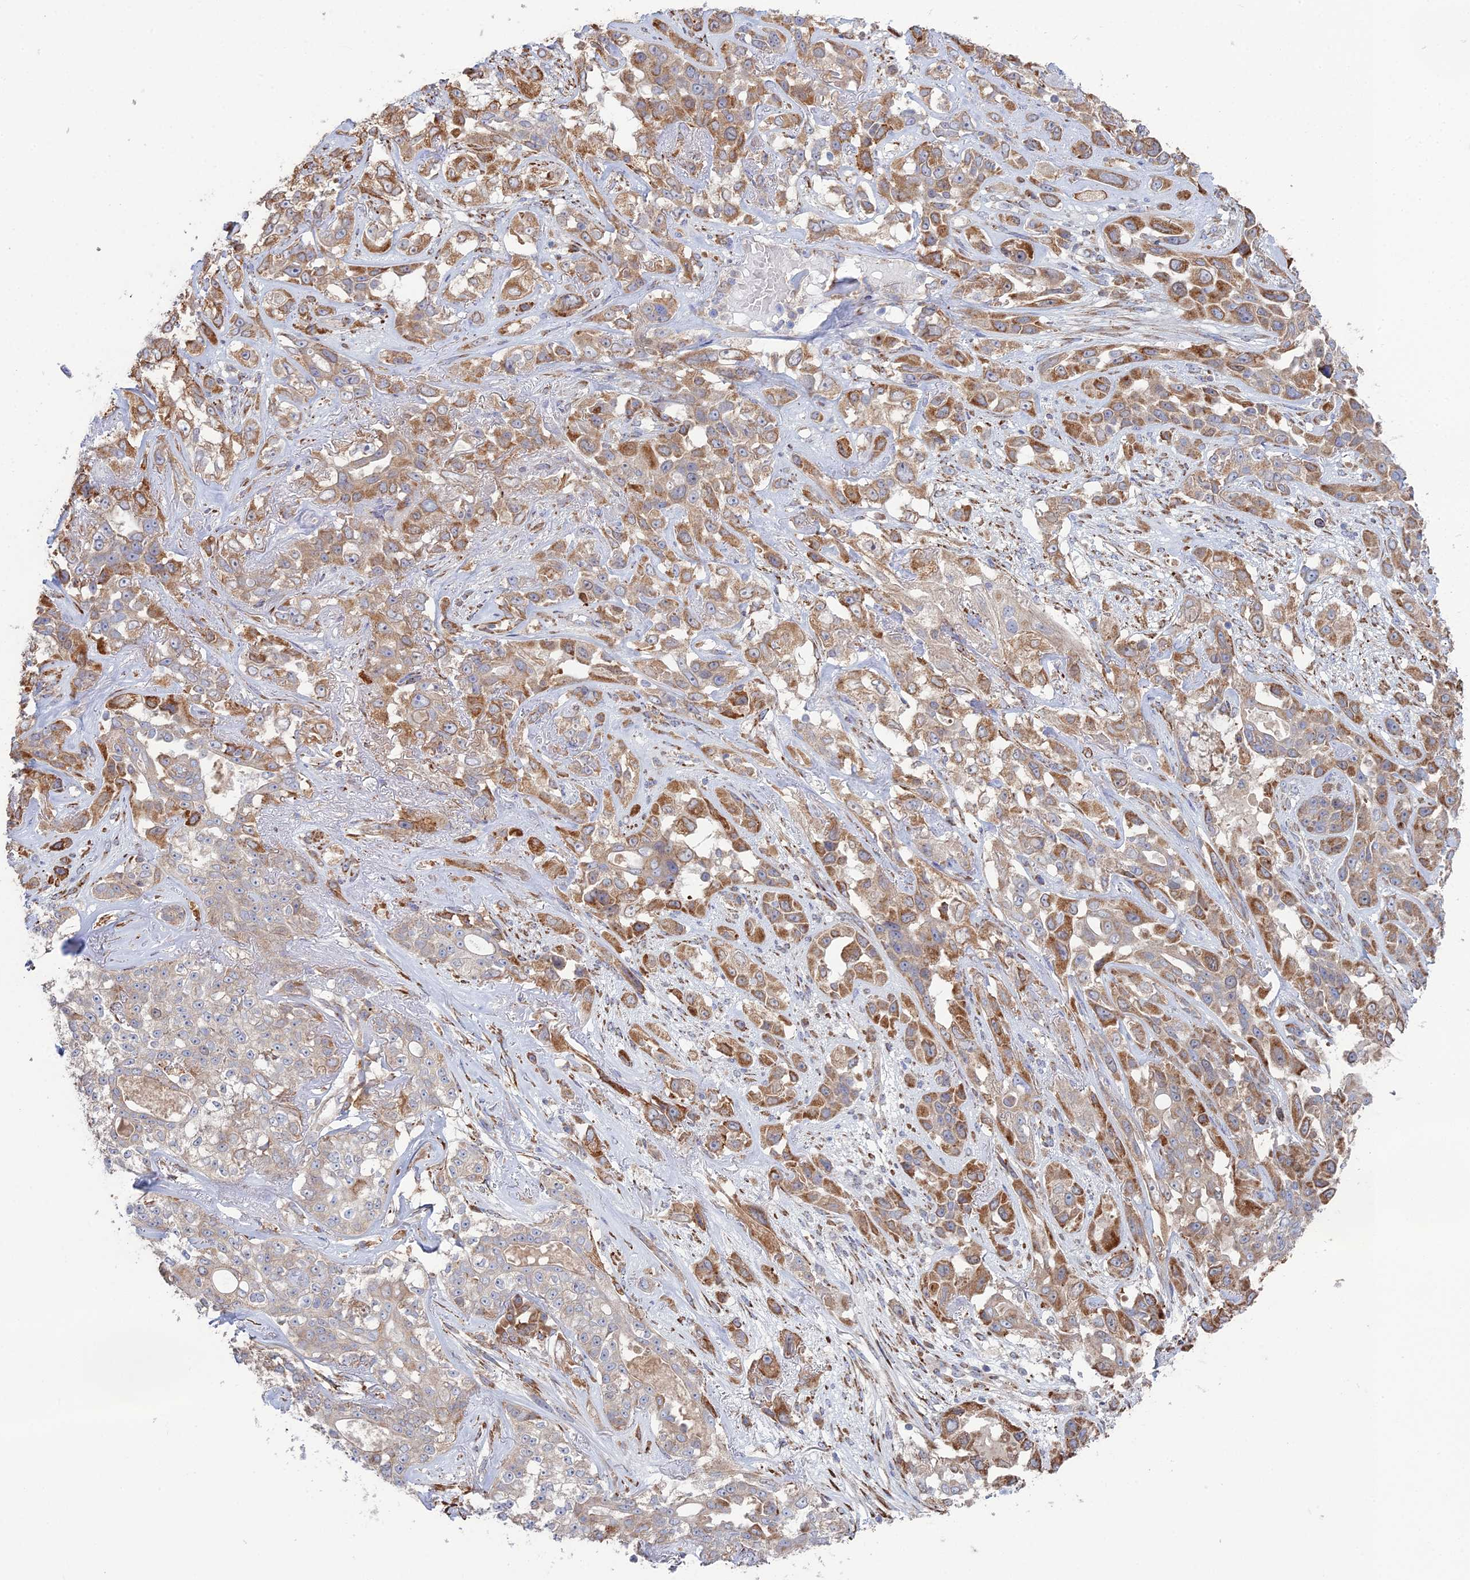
{"staining": {"intensity": "moderate", "quantity": ">75%", "location": "cytoplasmic/membranous"}, "tissue": "lung cancer", "cell_type": "Tumor cells", "image_type": "cancer", "snomed": [{"axis": "morphology", "description": "Squamous cell carcinoma, NOS"}, {"axis": "topography", "description": "Lung"}], "caption": "Lung cancer stained with DAB (3,3'-diaminobenzidine) IHC reveals medium levels of moderate cytoplasmic/membranous staining in about >75% of tumor cells.", "gene": "TRAPPC6A", "patient": {"sex": "female", "age": 70}}